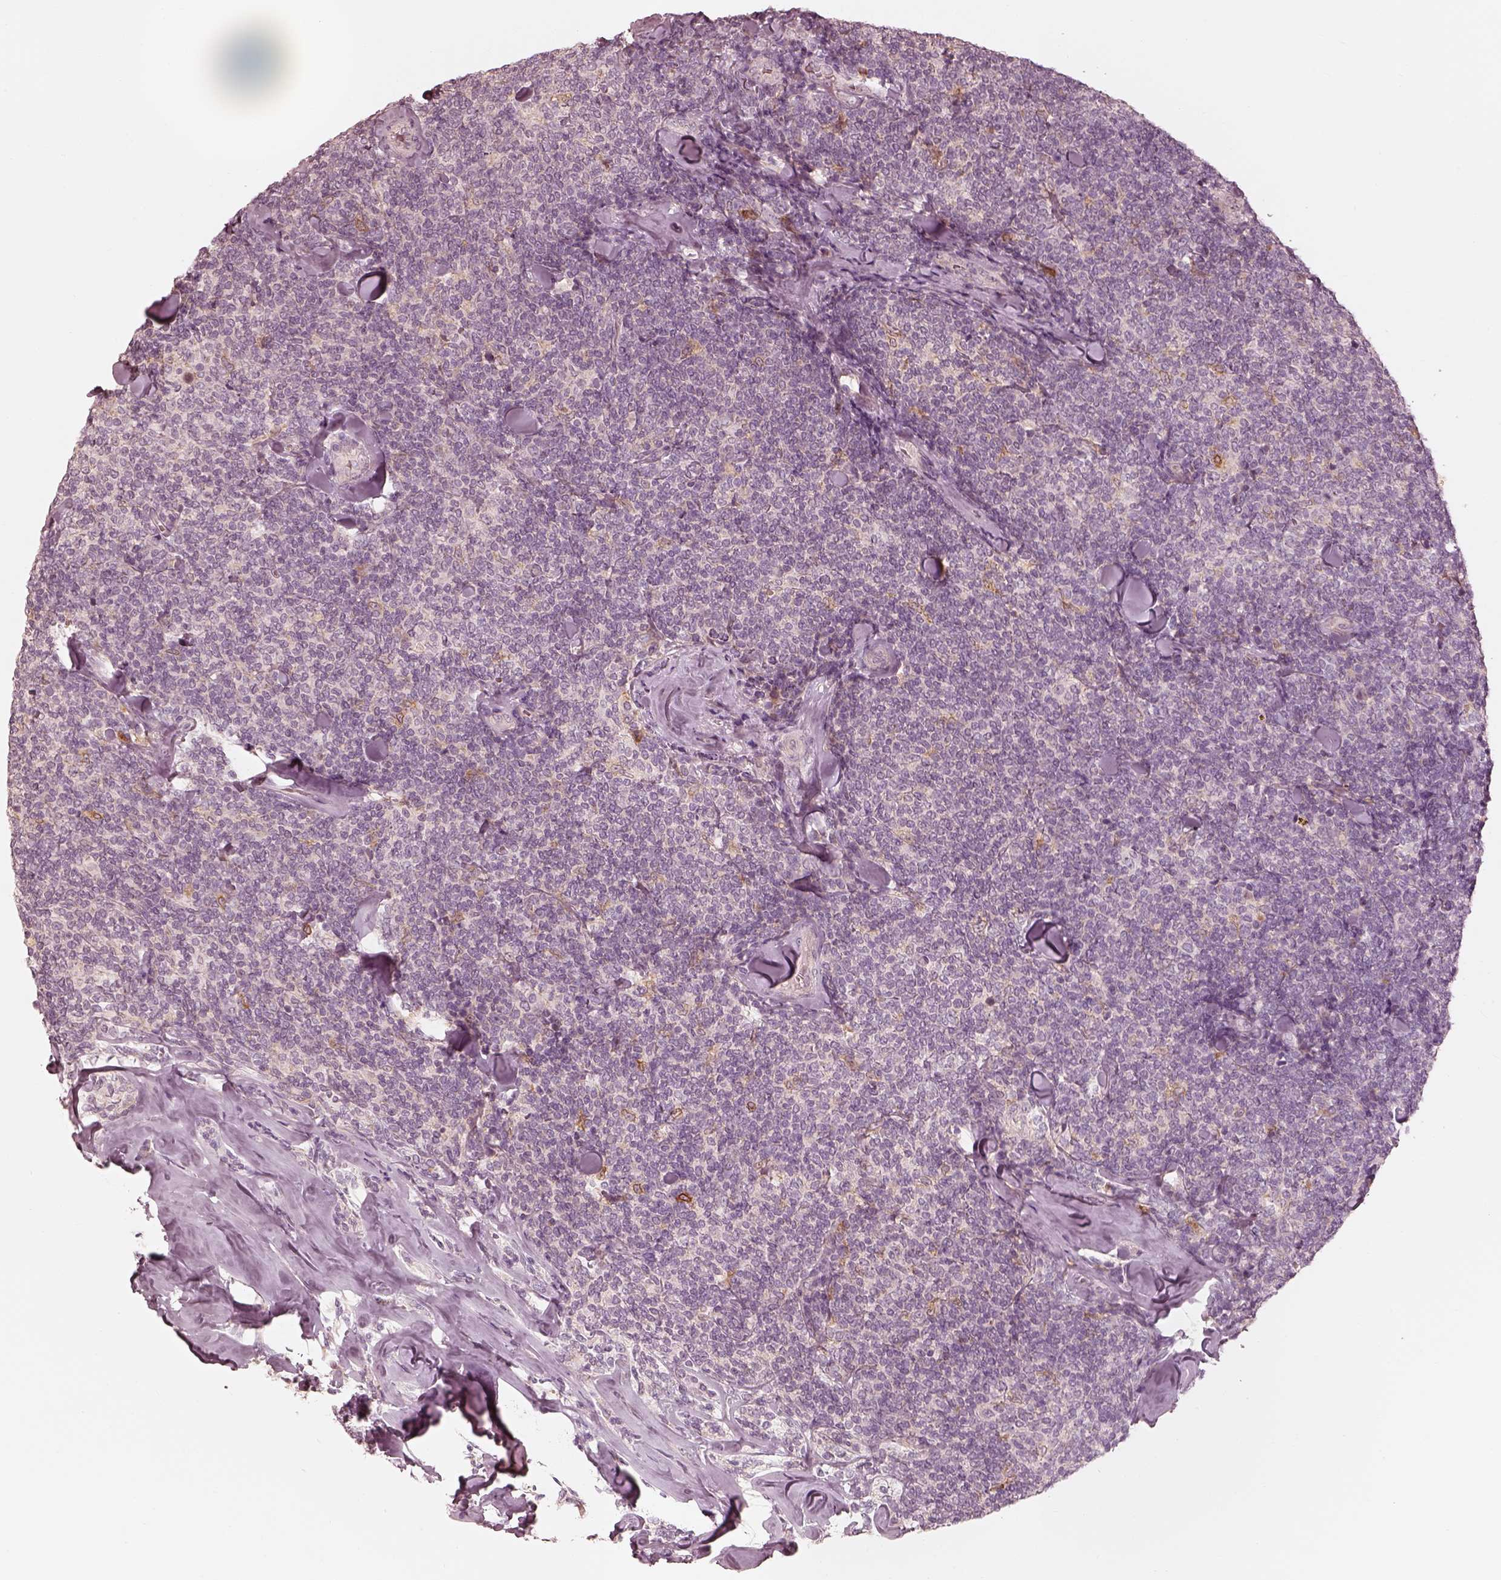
{"staining": {"intensity": "negative", "quantity": "none", "location": "none"}, "tissue": "lymphoma", "cell_type": "Tumor cells", "image_type": "cancer", "snomed": [{"axis": "morphology", "description": "Malignant lymphoma, non-Hodgkin's type, Low grade"}, {"axis": "topography", "description": "Lymph node"}], "caption": "The histopathology image exhibits no significant expression in tumor cells of low-grade malignant lymphoma, non-Hodgkin's type.", "gene": "WLS", "patient": {"sex": "female", "age": 56}}